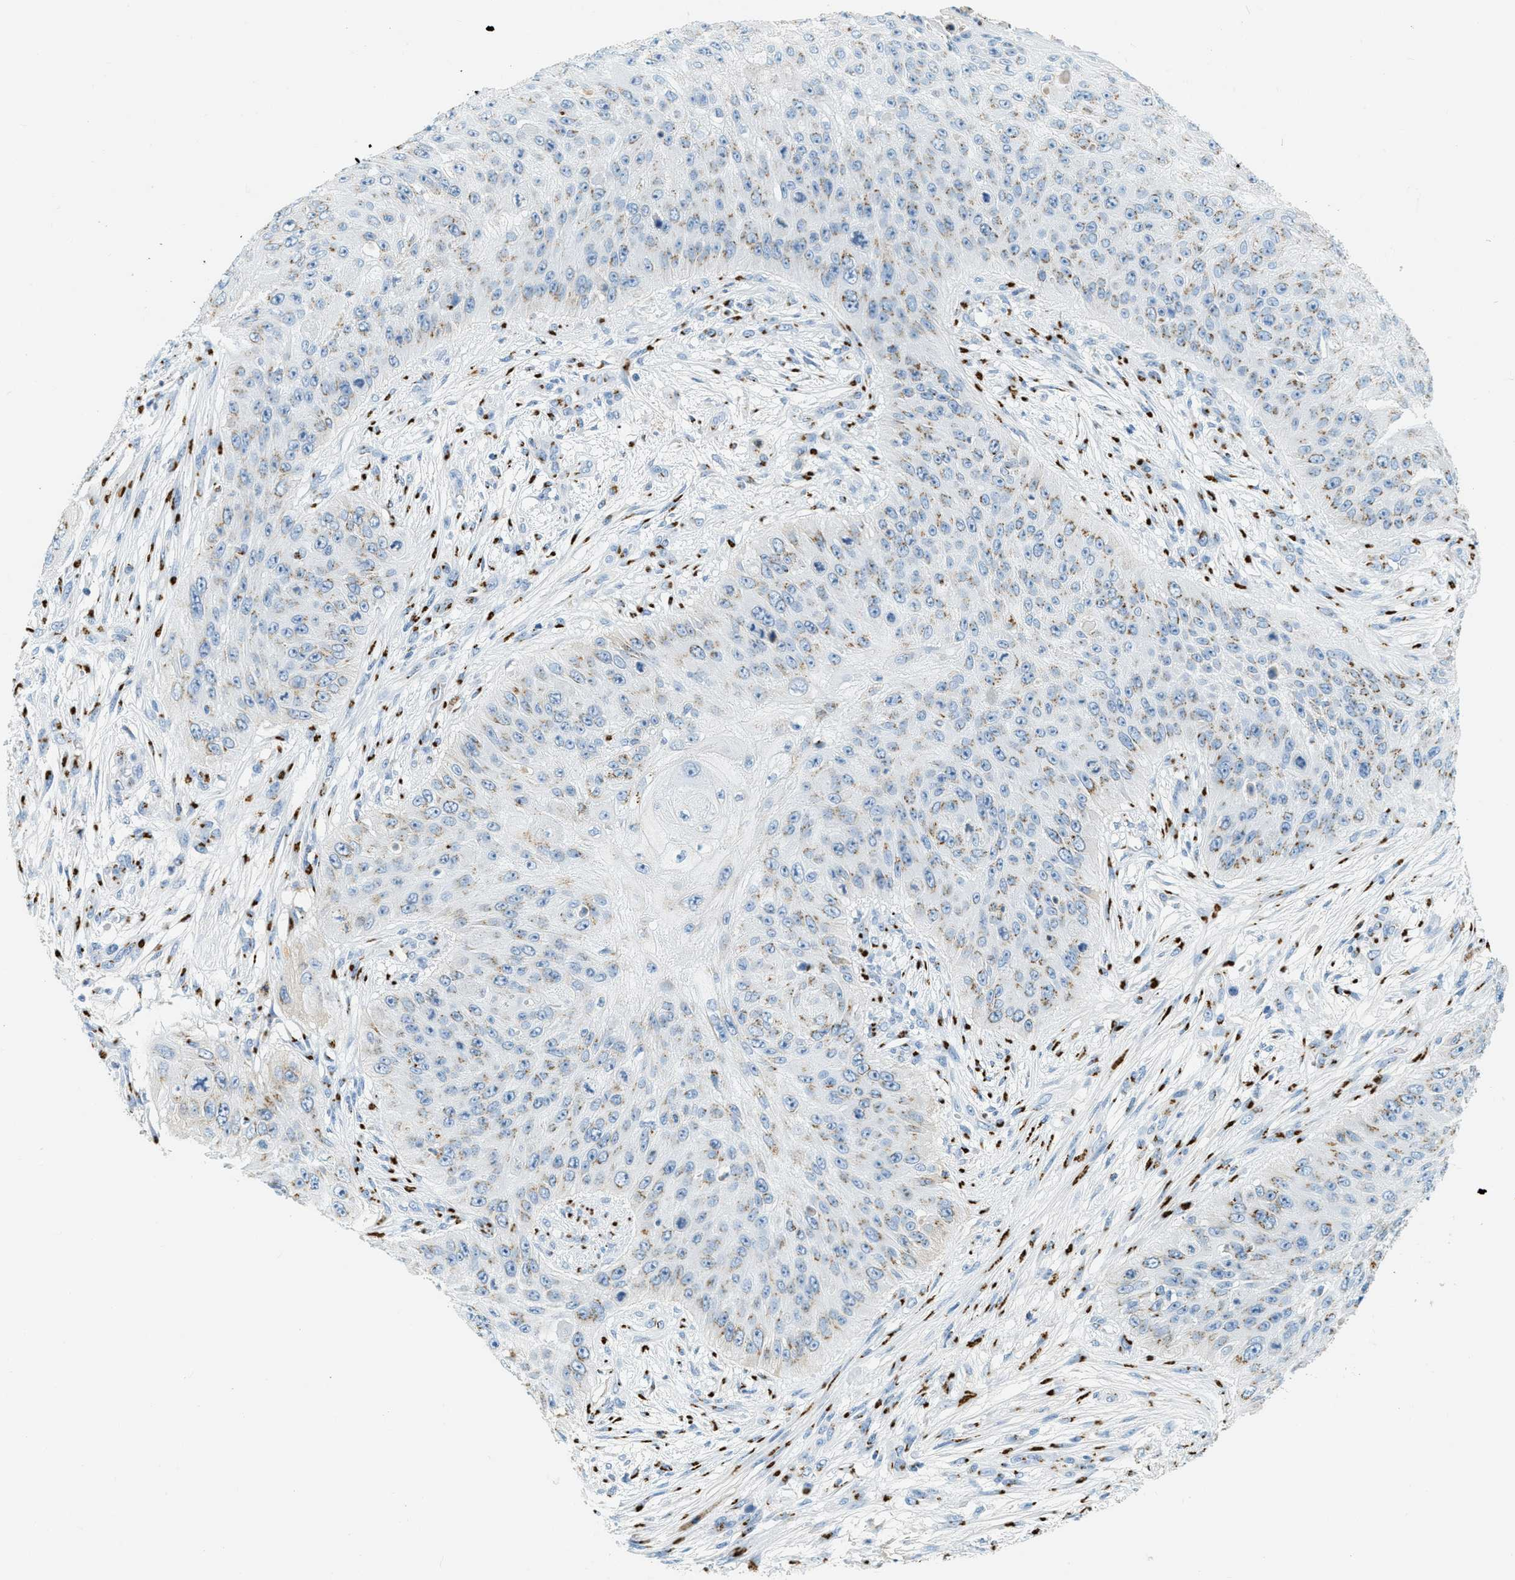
{"staining": {"intensity": "weak", "quantity": "<25%", "location": "cytoplasmic/membranous"}, "tissue": "skin cancer", "cell_type": "Tumor cells", "image_type": "cancer", "snomed": [{"axis": "morphology", "description": "Squamous cell carcinoma, NOS"}, {"axis": "topography", "description": "Skin"}], "caption": "This micrograph is of skin cancer (squamous cell carcinoma) stained with IHC to label a protein in brown with the nuclei are counter-stained blue. There is no positivity in tumor cells.", "gene": "ENTPD4", "patient": {"sex": "female", "age": 80}}